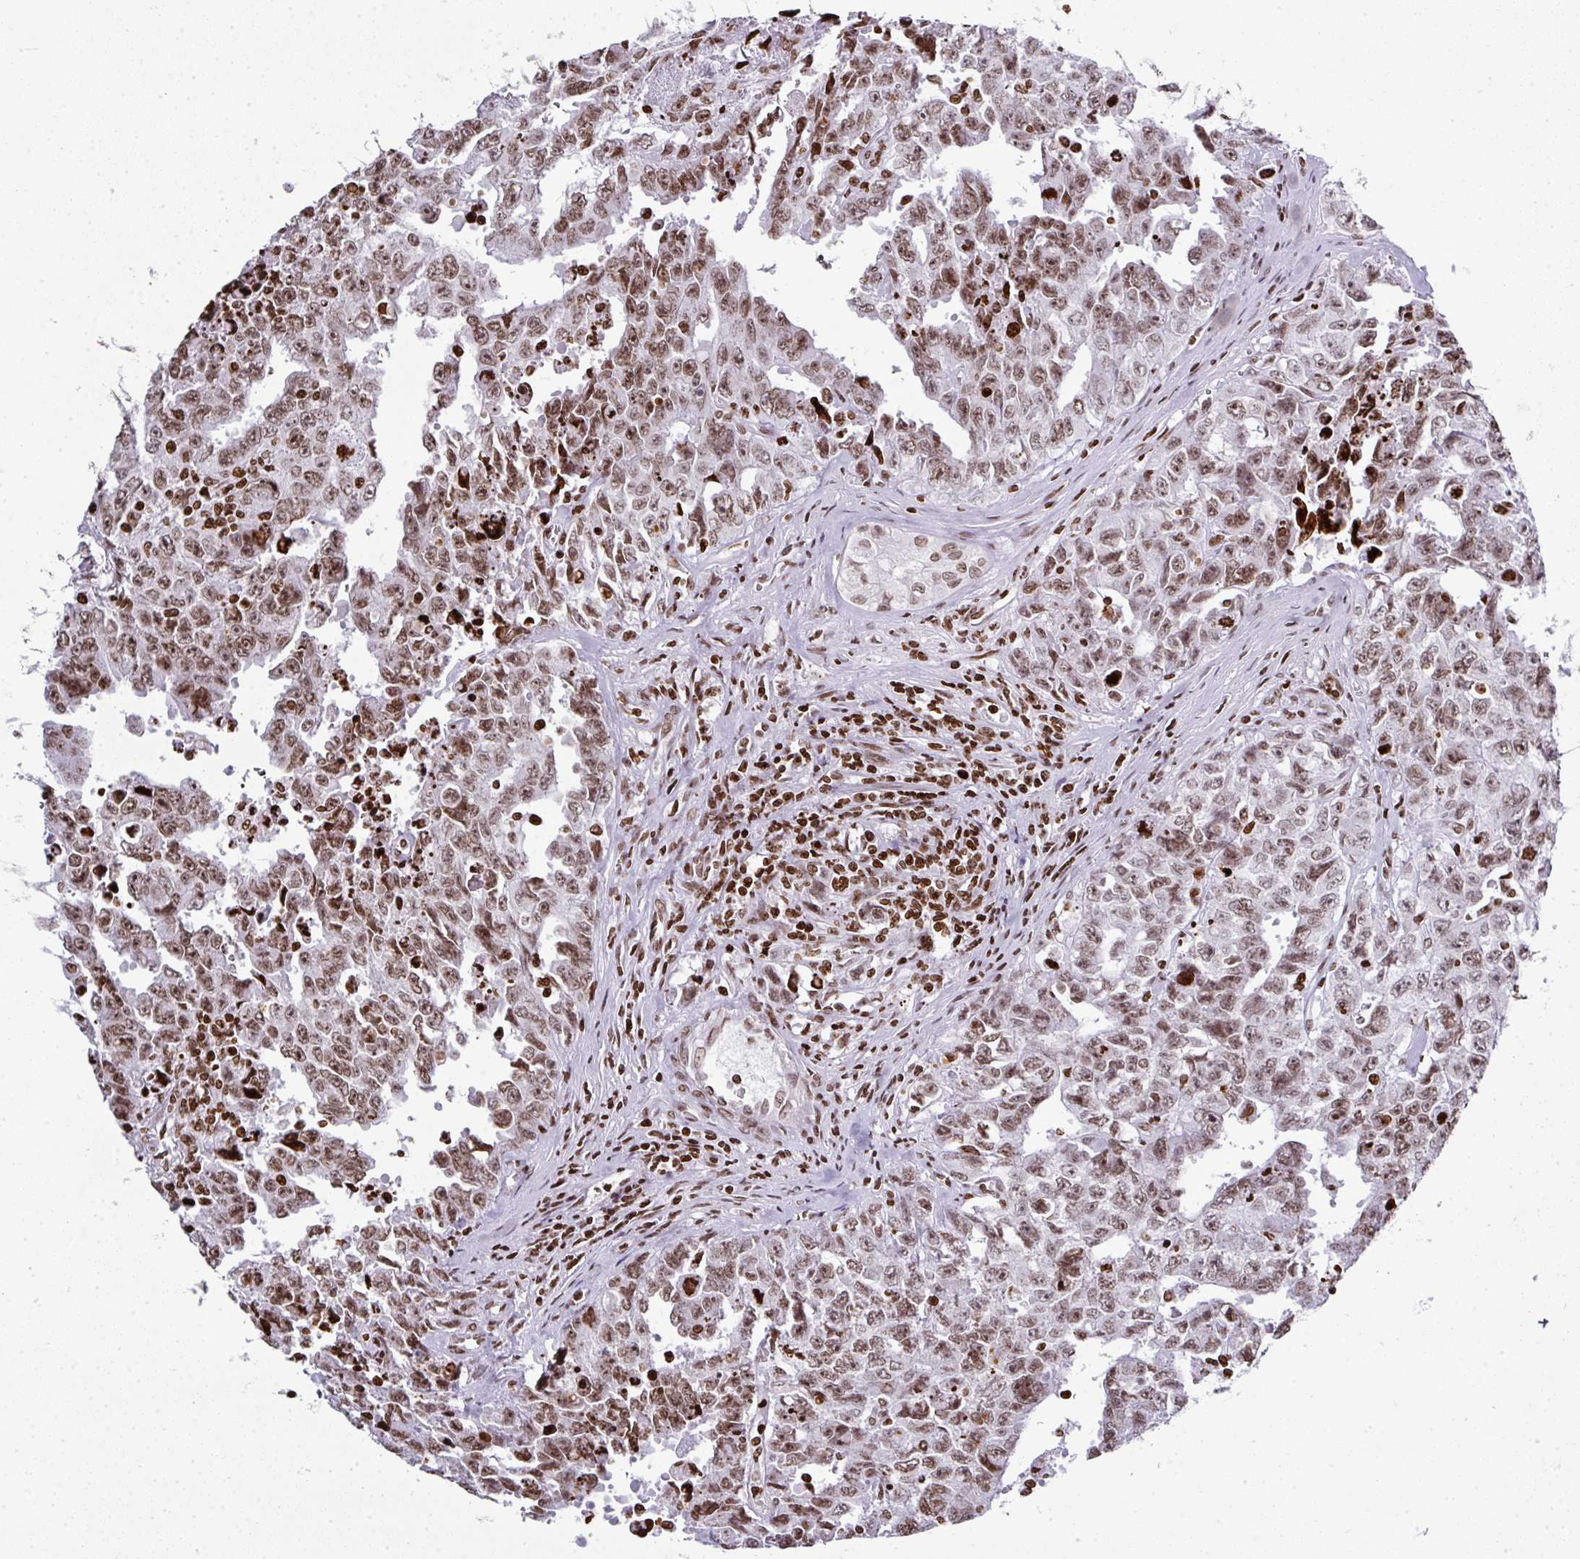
{"staining": {"intensity": "moderate", "quantity": ">75%", "location": "nuclear"}, "tissue": "testis cancer", "cell_type": "Tumor cells", "image_type": "cancer", "snomed": [{"axis": "morphology", "description": "Carcinoma, Embryonal, NOS"}, {"axis": "topography", "description": "Testis"}], "caption": "IHC histopathology image of neoplastic tissue: human embryonal carcinoma (testis) stained using immunohistochemistry (IHC) displays medium levels of moderate protein expression localized specifically in the nuclear of tumor cells, appearing as a nuclear brown color.", "gene": "RASL11A", "patient": {"sex": "male", "age": 24}}